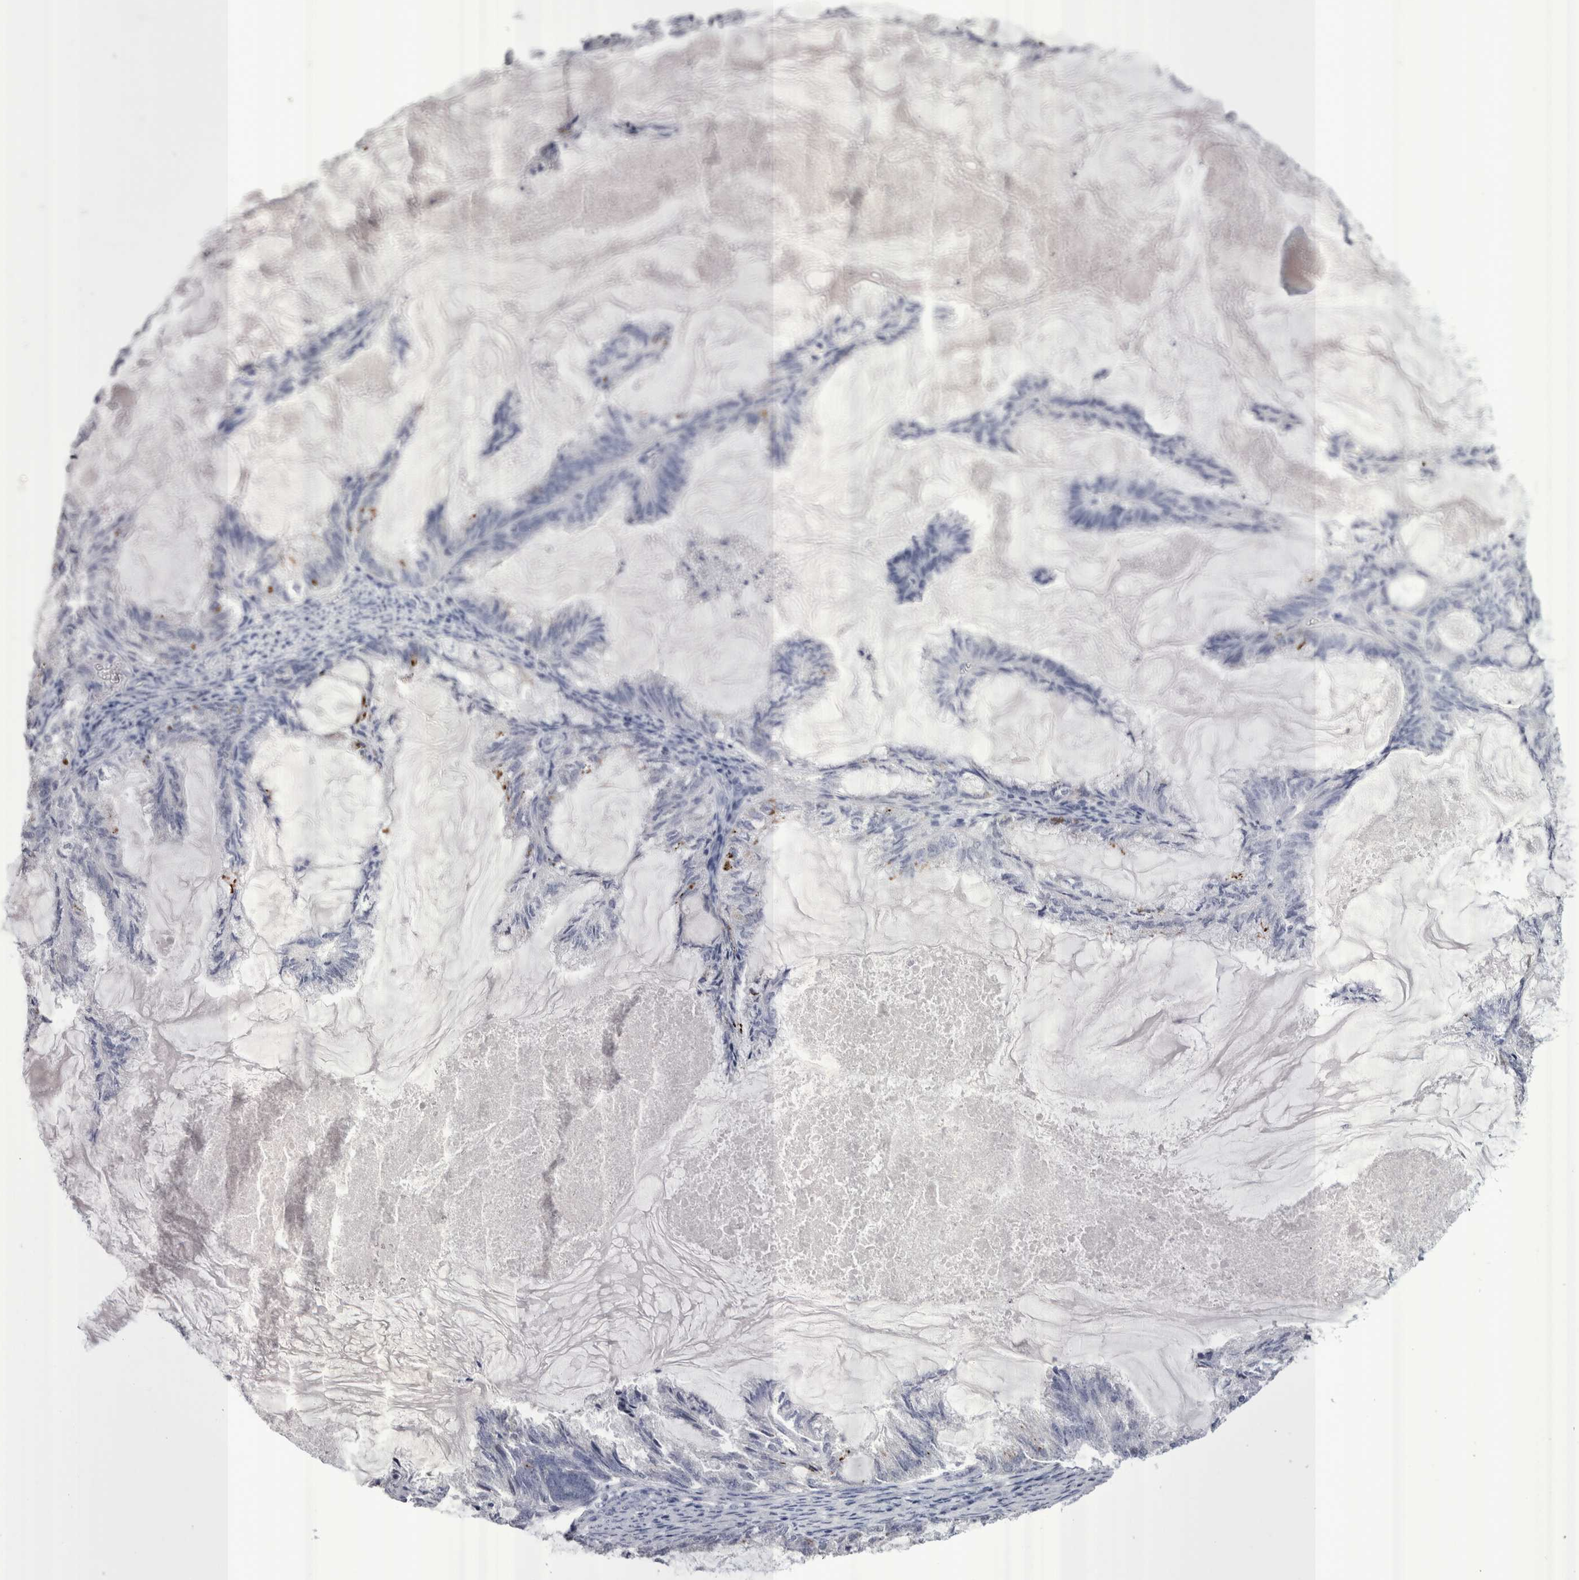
{"staining": {"intensity": "negative", "quantity": "none", "location": "none"}, "tissue": "endometrial cancer", "cell_type": "Tumor cells", "image_type": "cancer", "snomed": [{"axis": "morphology", "description": "Adenocarcinoma, NOS"}, {"axis": "topography", "description": "Endometrium"}], "caption": "Immunohistochemical staining of endometrial adenocarcinoma exhibits no significant staining in tumor cells.", "gene": "PWP2", "patient": {"sex": "female", "age": 86}}